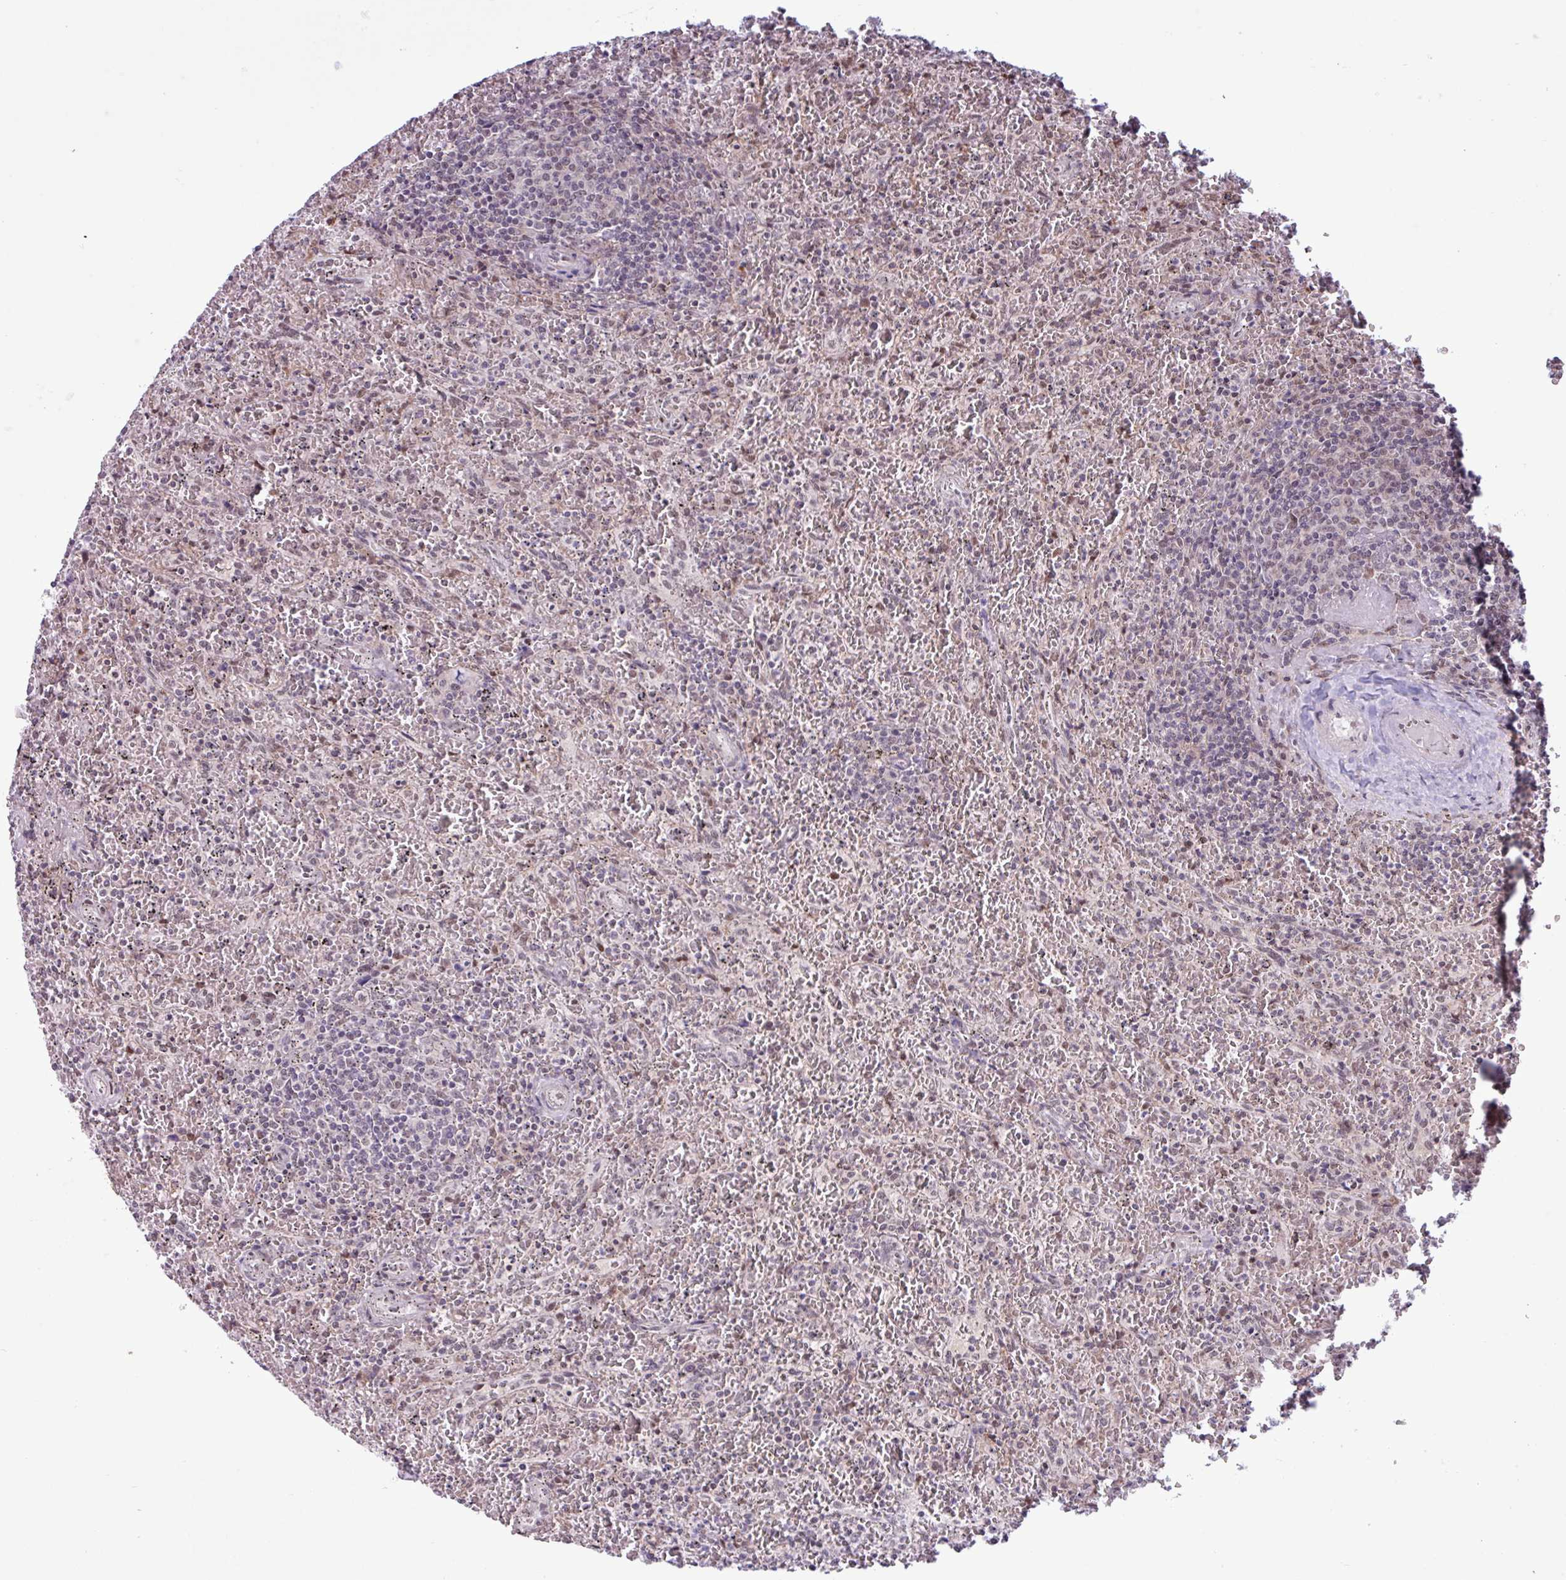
{"staining": {"intensity": "weak", "quantity": "<25%", "location": "nuclear"}, "tissue": "lymphoma", "cell_type": "Tumor cells", "image_type": "cancer", "snomed": [{"axis": "morphology", "description": "Malignant lymphoma, non-Hodgkin's type, Low grade"}, {"axis": "topography", "description": "Spleen"}], "caption": "Tumor cells are negative for protein expression in human low-grade malignant lymphoma, non-Hodgkin's type.", "gene": "NOTCH2", "patient": {"sex": "female", "age": 64}}